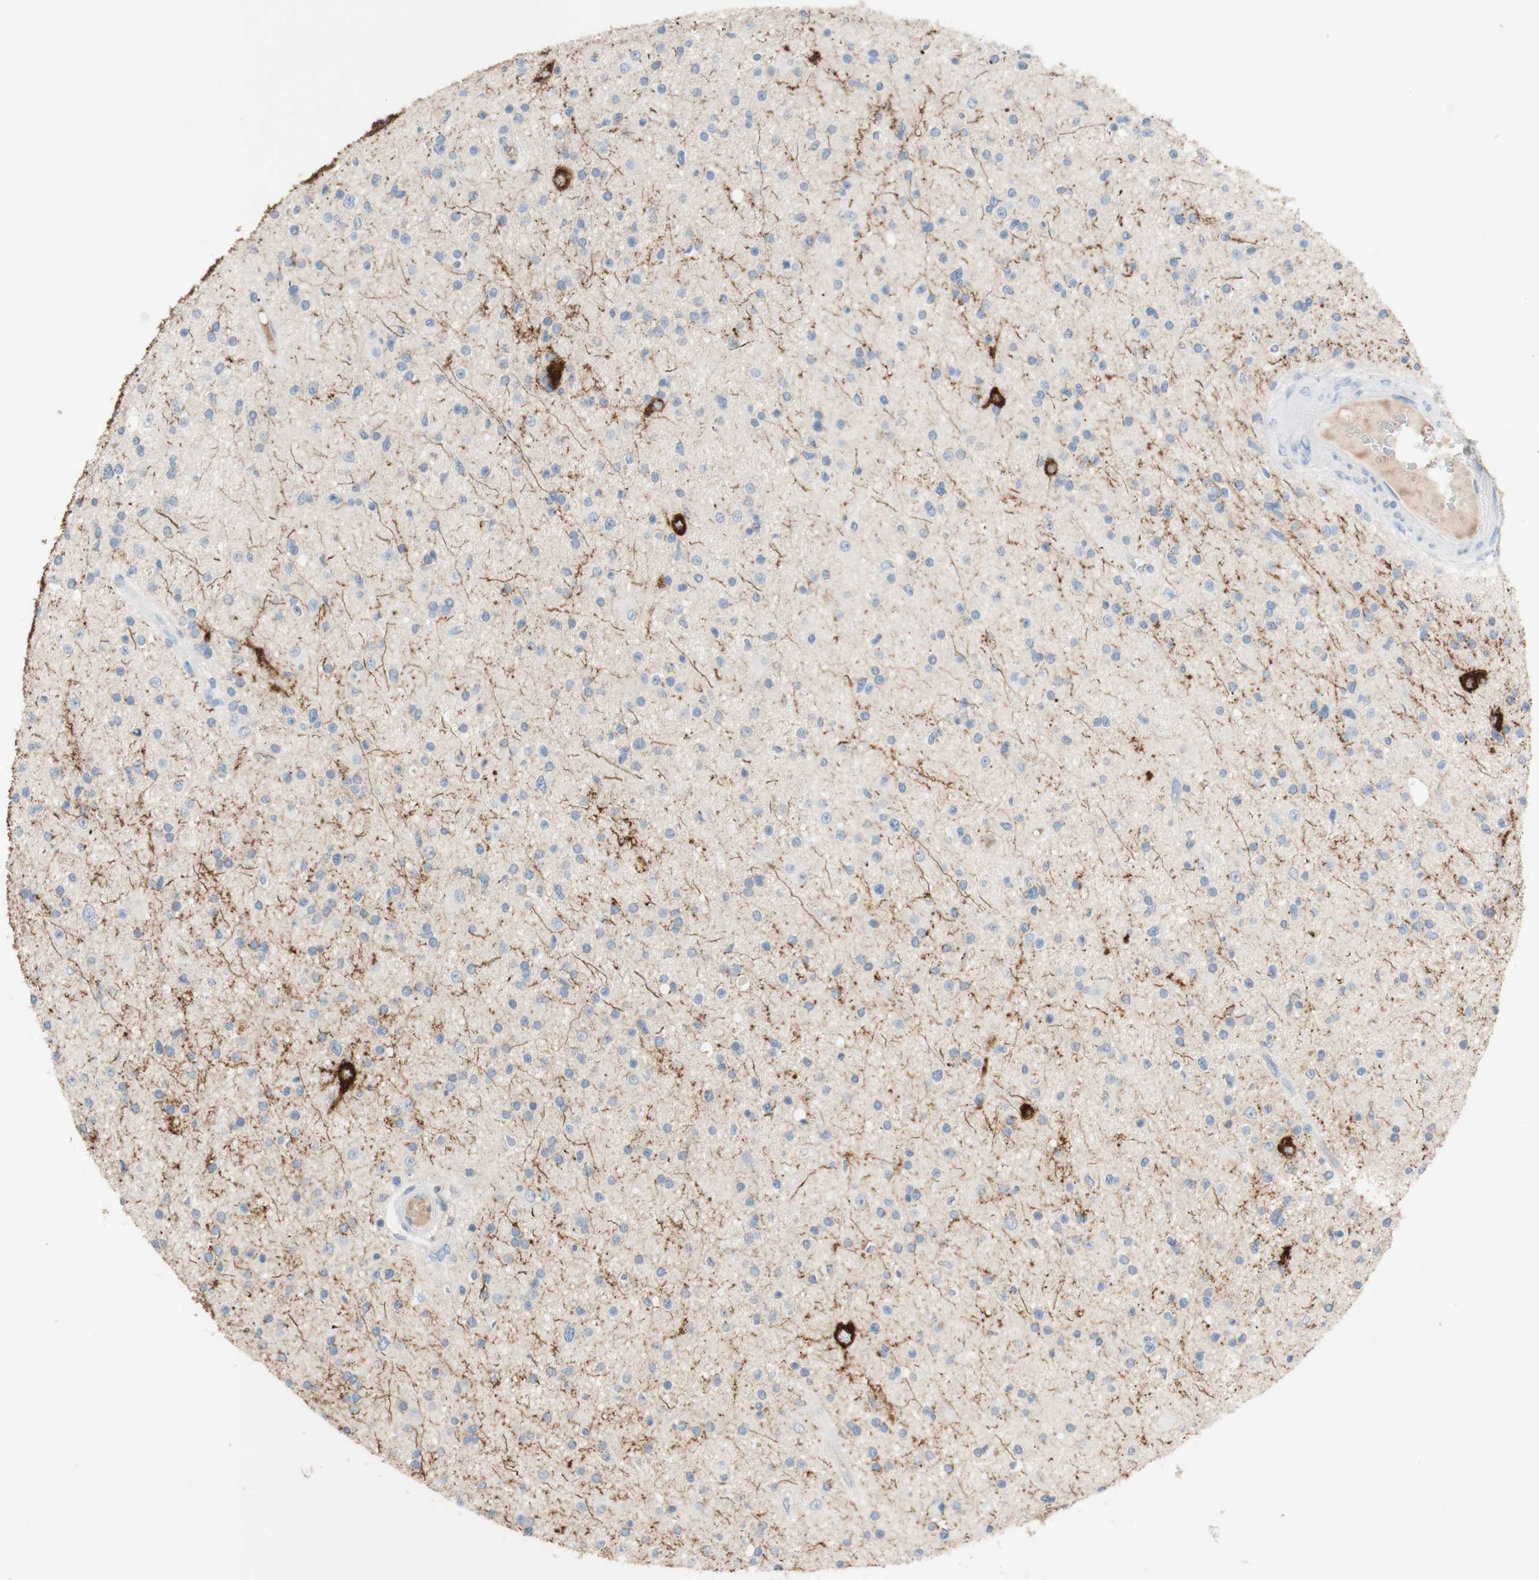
{"staining": {"intensity": "negative", "quantity": "none", "location": "none"}, "tissue": "glioma", "cell_type": "Tumor cells", "image_type": "cancer", "snomed": [{"axis": "morphology", "description": "Glioma, malignant, High grade"}, {"axis": "topography", "description": "Brain"}], "caption": "This is an immunohistochemistry (IHC) micrograph of human glioma. There is no expression in tumor cells.", "gene": "PACSIN1", "patient": {"sex": "male", "age": 33}}